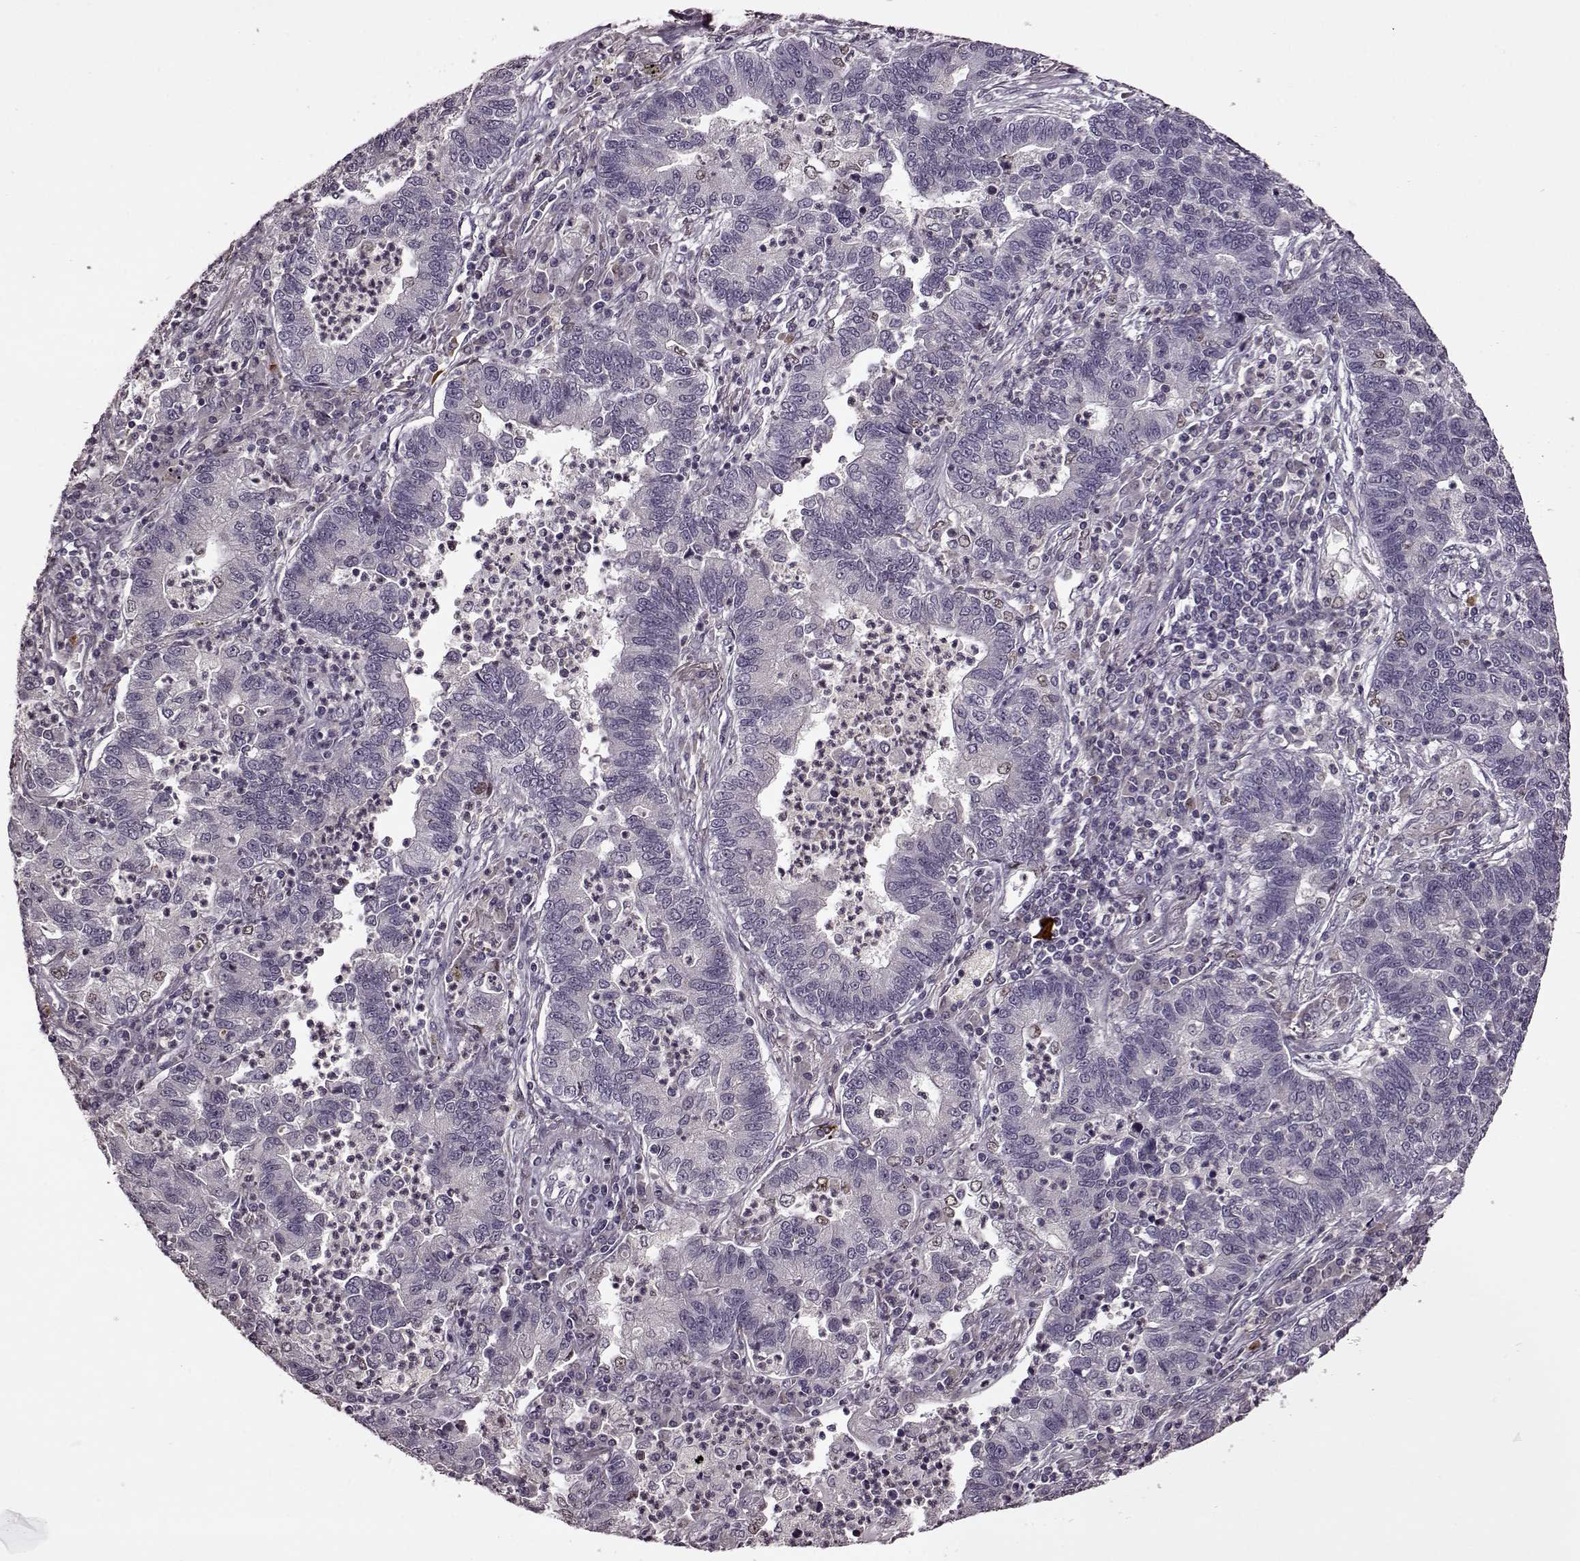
{"staining": {"intensity": "negative", "quantity": "none", "location": "none"}, "tissue": "lung cancer", "cell_type": "Tumor cells", "image_type": "cancer", "snomed": [{"axis": "morphology", "description": "Adenocarcinoma, NOS"}, {"axis": "topography", "description": "Lung"}], "caption": "Lung cancer (adenocarcinoma) stained for a protein using immunohistochemistry (IHC) reveals no positivity tumor cells.", "gene": "CNGA3", "patient": {"sex": "female", "age": 57}}